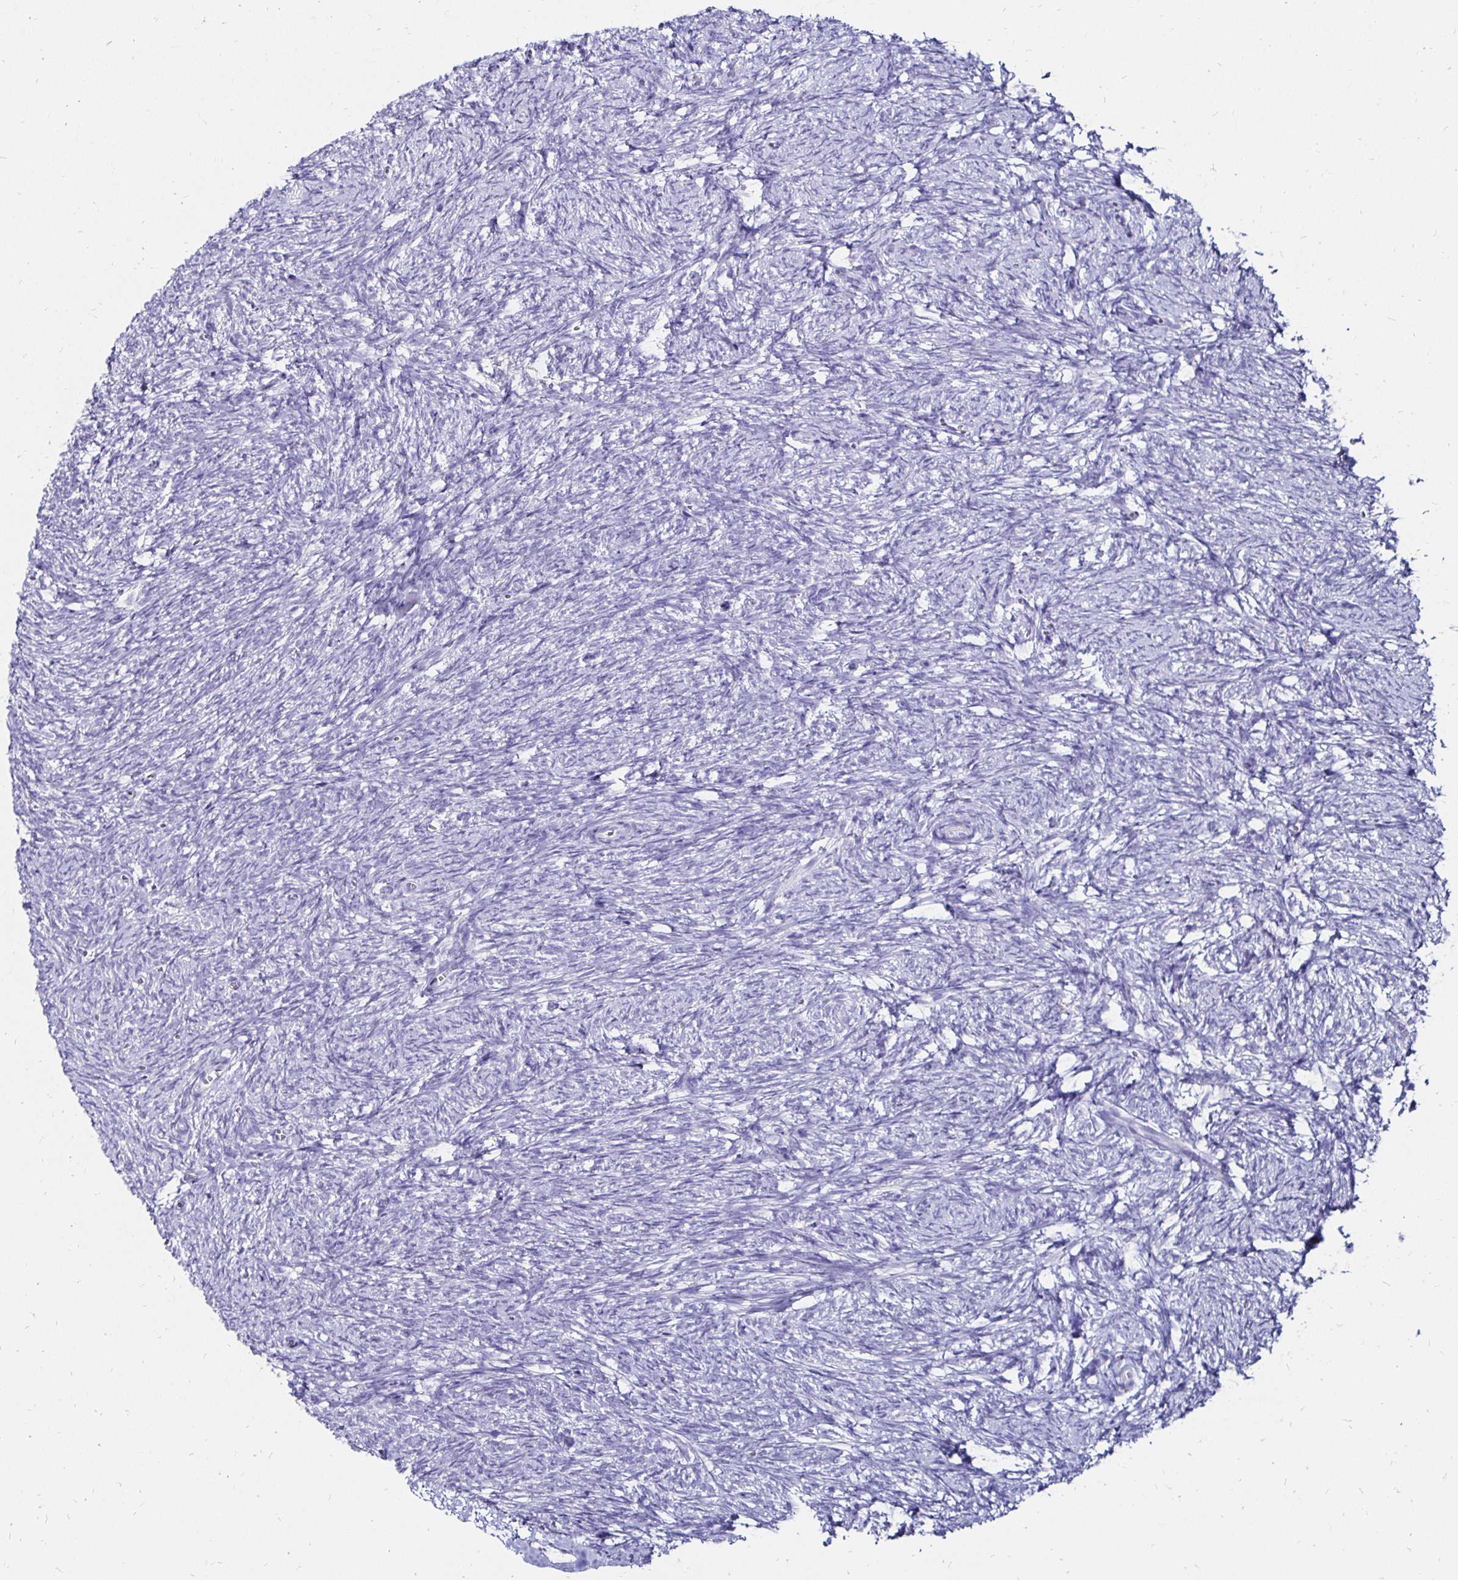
{"staining": {"intensity": "negative", "quantity": "none", "location": "none"}, "tissue": "ovary", "cell_type": "Ovarian stroma cells", "image_type": "normal", "snomed": [{"axis": "morphology", "description": "Normal tissue, NOS"}, {"axis": "topography", "description": "Ovary"}], "caption": "This is an immunohistochemistry histopathology image of benign ovary. There is no staining in ovarian stroma cells.", "gene": "KCNT1", "patient": {"sex": "female", "age": 41}}